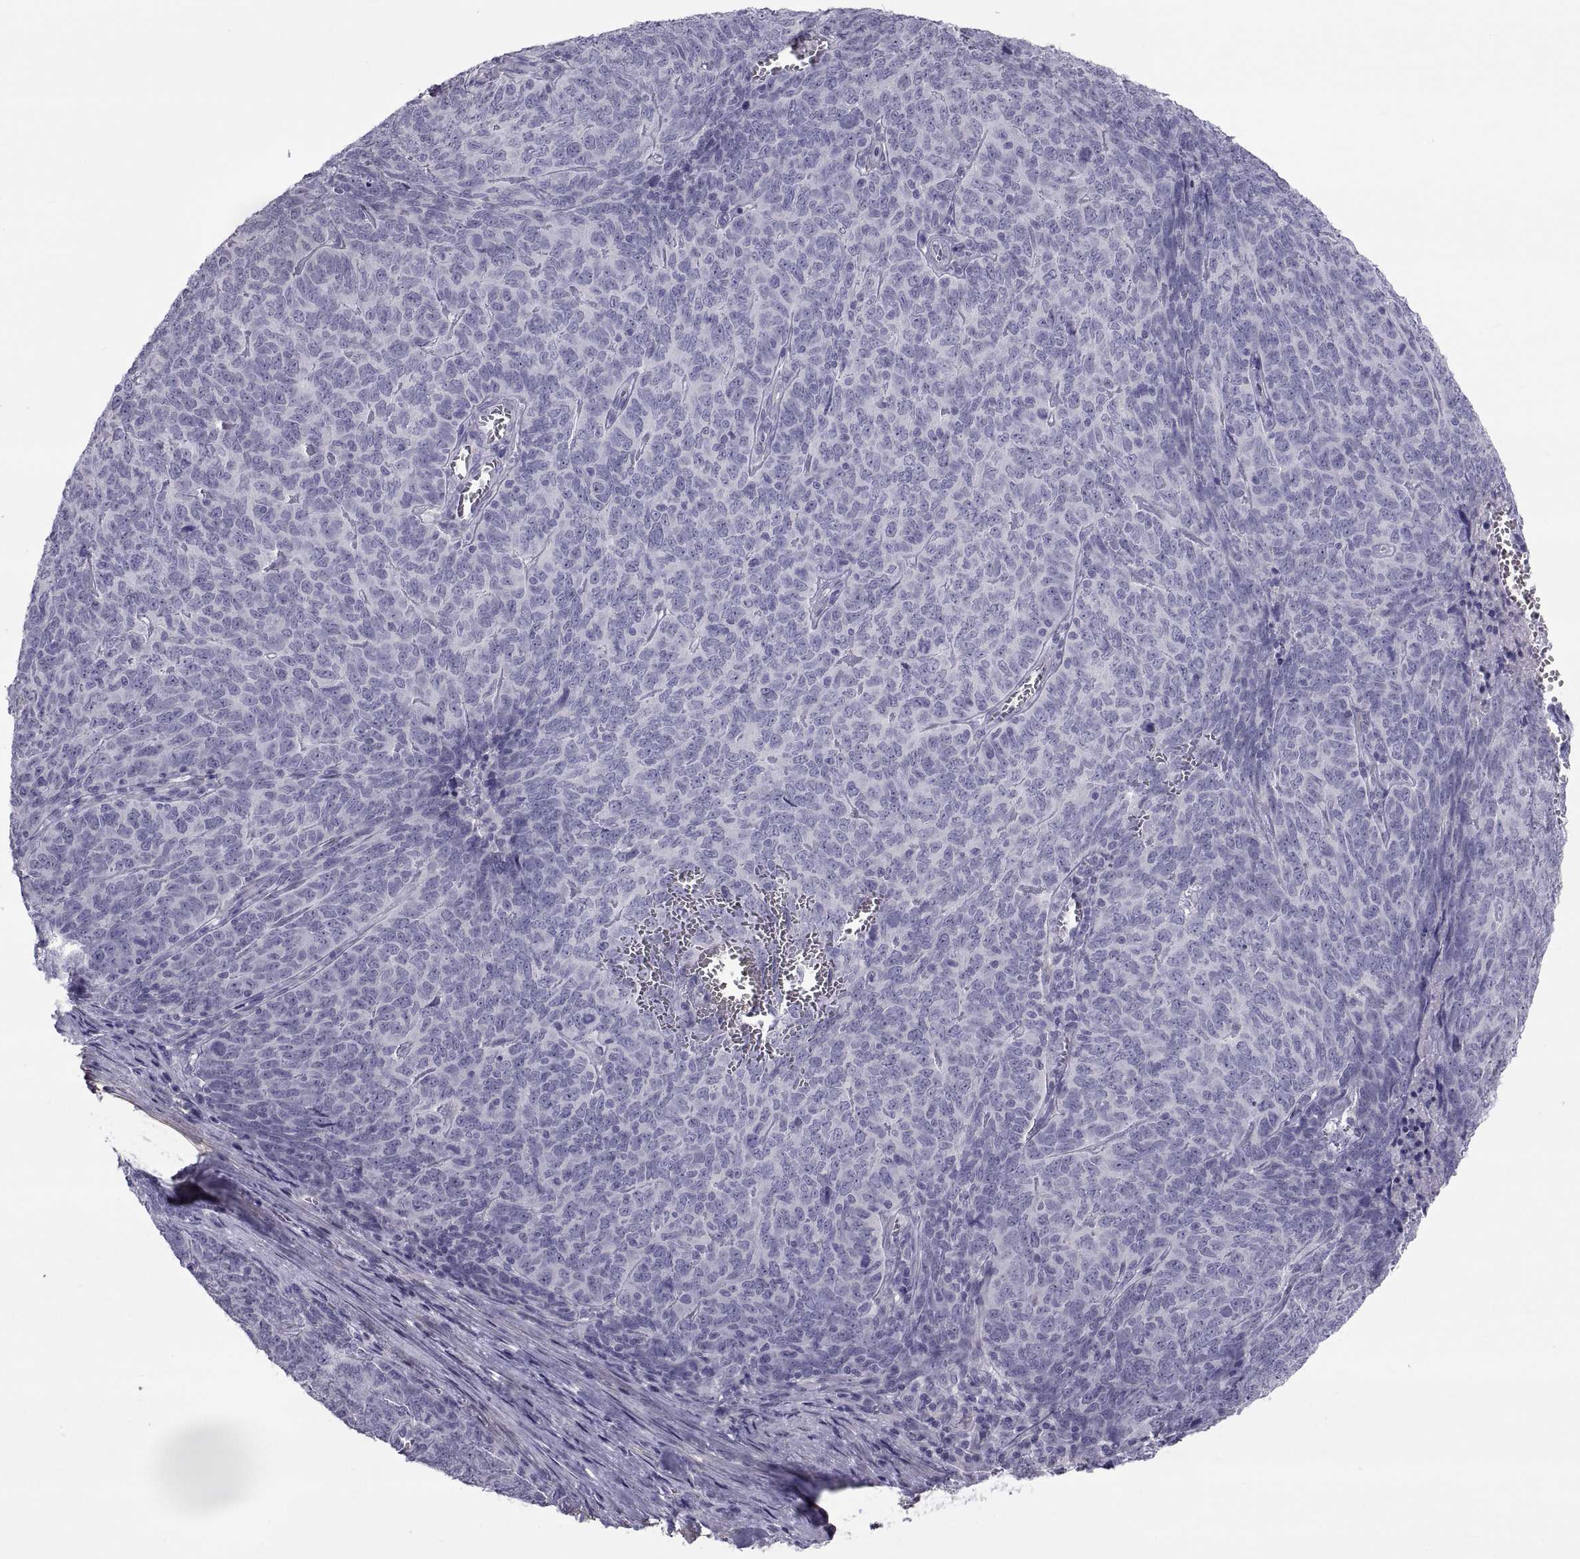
{"staining": {"intensity": "negative", "quantity": "none", "location": "none"}, "tissue": "skin cancer", "cell_type": "Tumor cells", "image_type": "cancer", "snomed": [{"axis": "morphology", "description": "Squamous cell carcinoma, NOS"}, {"axis": "topography", "description": "Skin"}, {"axis": "topography", "description": "Anal"}], "caption": "This is an immunohistochemistry (IHC) photomicrograph of human skin cancer (squamous cell carcinoma). There is no staining in tumor cells.", "gene": "MAGEB1", "patient": {"sex": "female", "age": 51}}